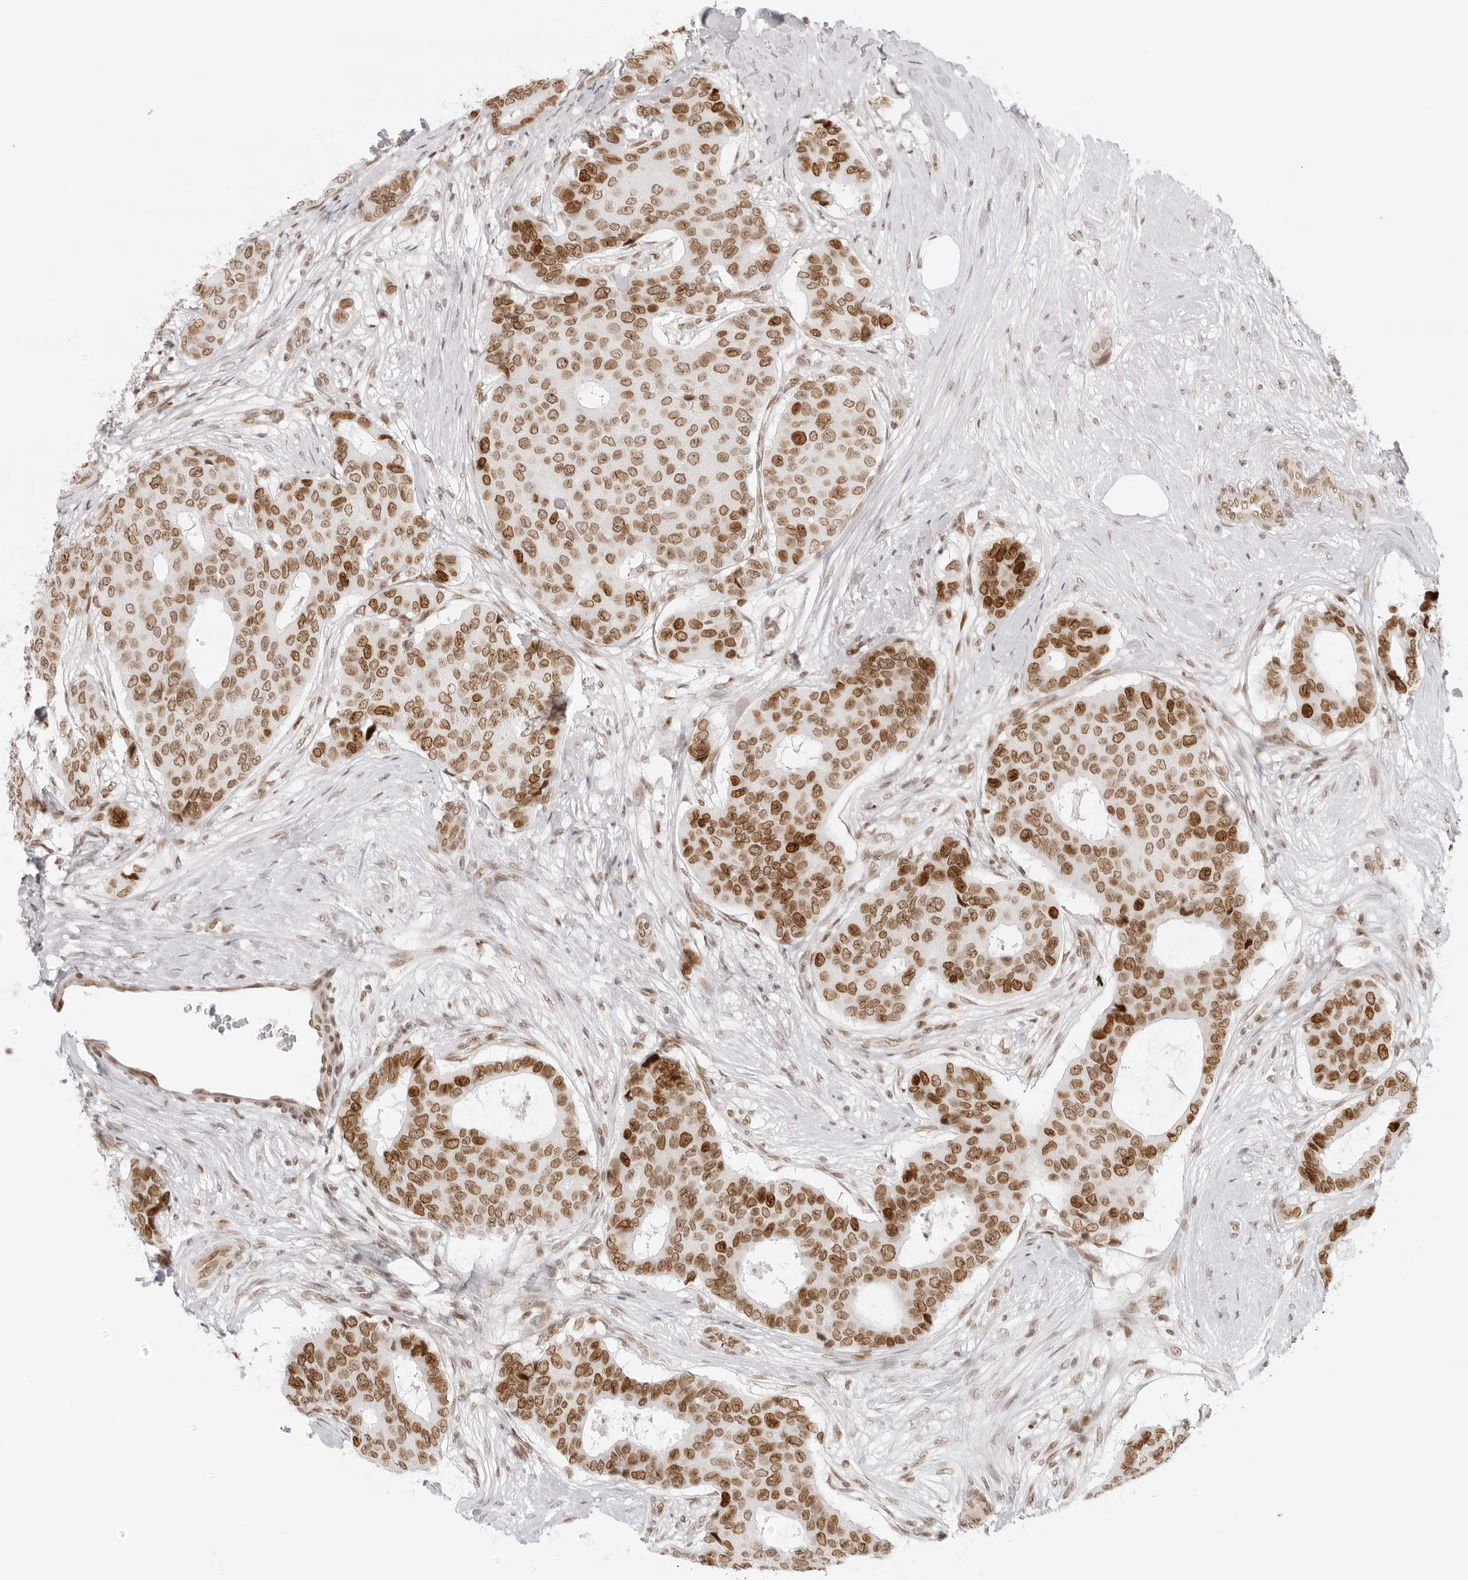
{"staining": {"intensity": "moderate", "quantity": ">75%", "location": "nuclear"}, "tissue": "breast cancer", "cell_type": "Tumor cells", "image_type": "cancer", "snomed": [{"axis": "morphology", "description": "Duct carcinoma"}, {"axis": "topography", "description": "Breast"}], "caption": "Breast cancer (invasive ductal carcinoma) stained with a brown dye displays moderate nuclear positive positivity in approximately >75% of tumor cells.", "gene": "RCC1", "patient": {"sex": "female", "age": 75}}